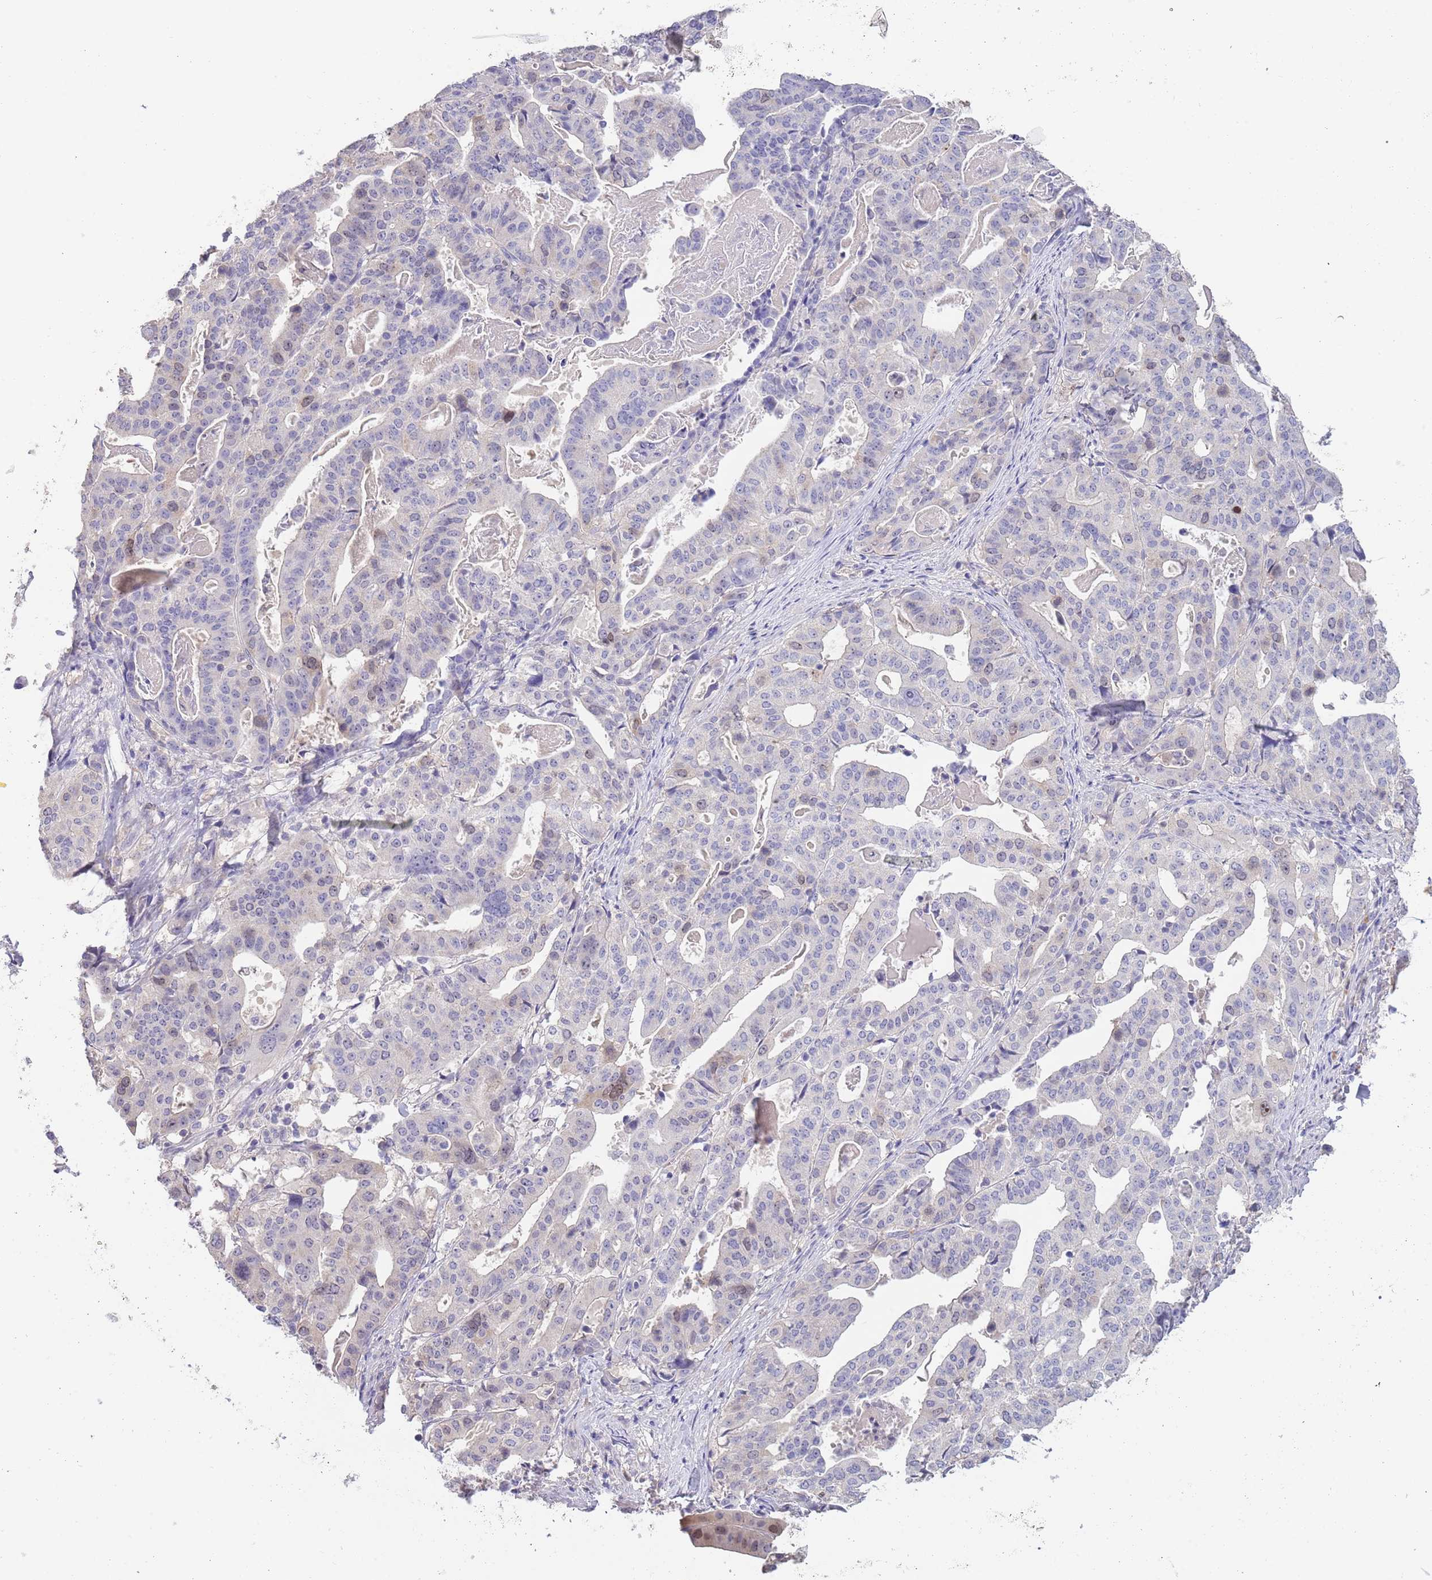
{"staining": {"intensity": "negative", "quantity": "none", "location": "none"}, "tissue": "stomach cancer", "cell_type": "Tumor cells", "image_type": "cancer", "snomed": [{"axis": "morphology", "description": "Adenocarcinoma, NOS"}, {"axis": "topography", "description": "Stomach"}], "caption": "Human stomach cancer (adenocarcinoma) stained for a protein using immunohistochemistry demonstrates no expression in tumor cells.", "gene": "PIMREG", "patient": {"sex": "male", "age": 48}}